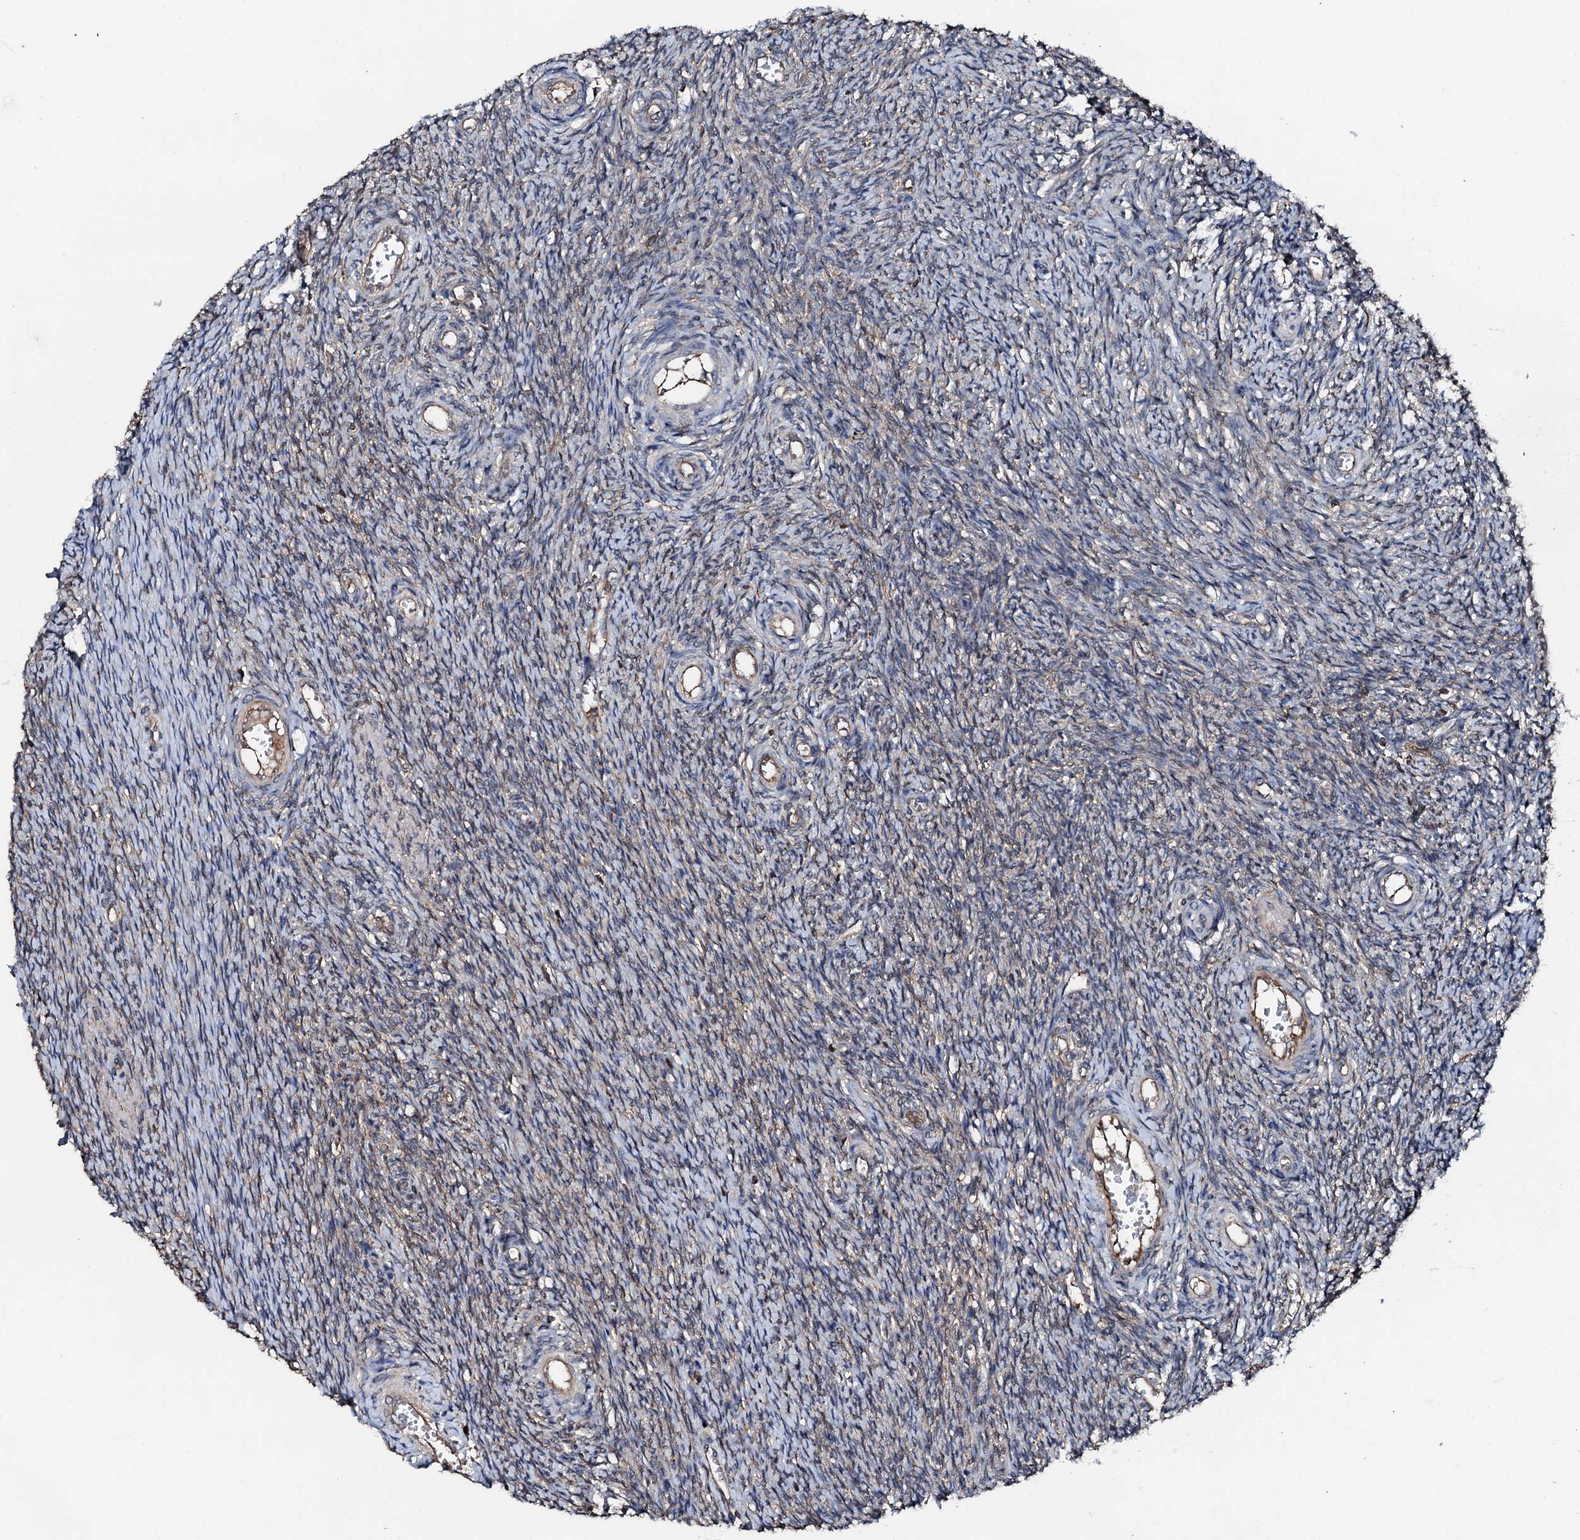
{"staining": {"intensity": "weak", "quantity": "25%-75%", "location": "cytoplasmic/membranous"}, "tissue": "ovary", "cell_type": "Ovarian stroma cells", "image_type": "normal", "snomed": [{"axis": "morphology", "description": "Normal tissue, NOS"}, {"axis": "topography", "description": "Ovary"}], "caption": "Immunohistochemical staining of unremarkable ovary reveals 25%-75% levels of weak cytoplasmic/membranous protein positivity in approximately 25%-75% of ovarian stroma cells.", "gene": "FGD4", "patient": {"sex": "female", "age": 44}}